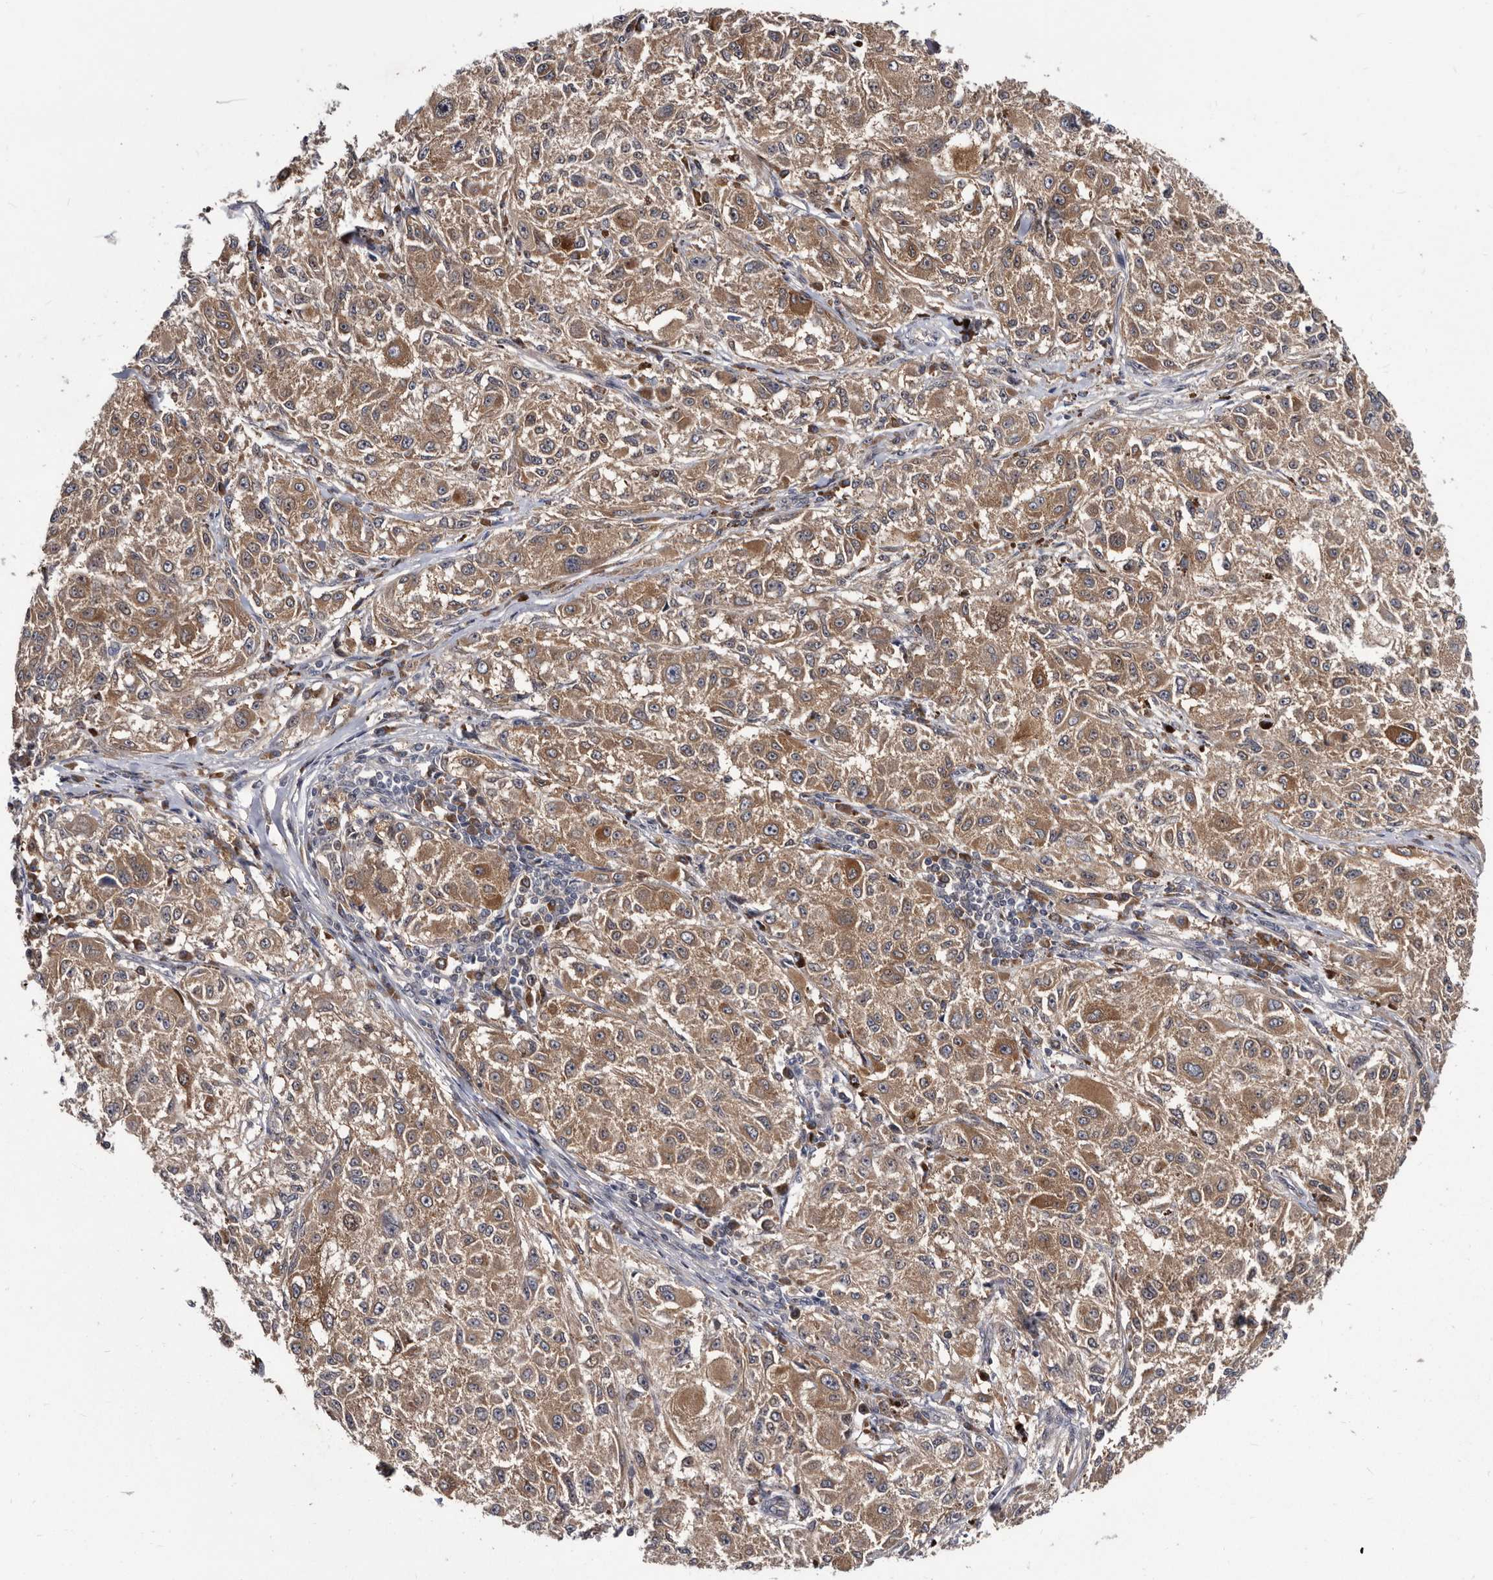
{"staining": {"intensity": "moderate", "quantity": ">75%", "location": "cytoplasmic/membranous"}, "tissue": "melanoma", "cell_type": "Tumor cells", "image_type": "cancer", "snomed": [{"axis": "morphology", "description": "Necrosis, NOS"}, {"axis": "morphology", "description": "Malignant melanoma, NOS"}, {"axis": "topography", "description": "Skin"}], "caption": "The image demonstrates immunohistochemical staining of melanoma. There is moderate cytoplasmic/membranous positivity is seen in about >75% of tumor cells.", "gene": "ABCF2", "patient": {"sex": "female", "age": 87}}